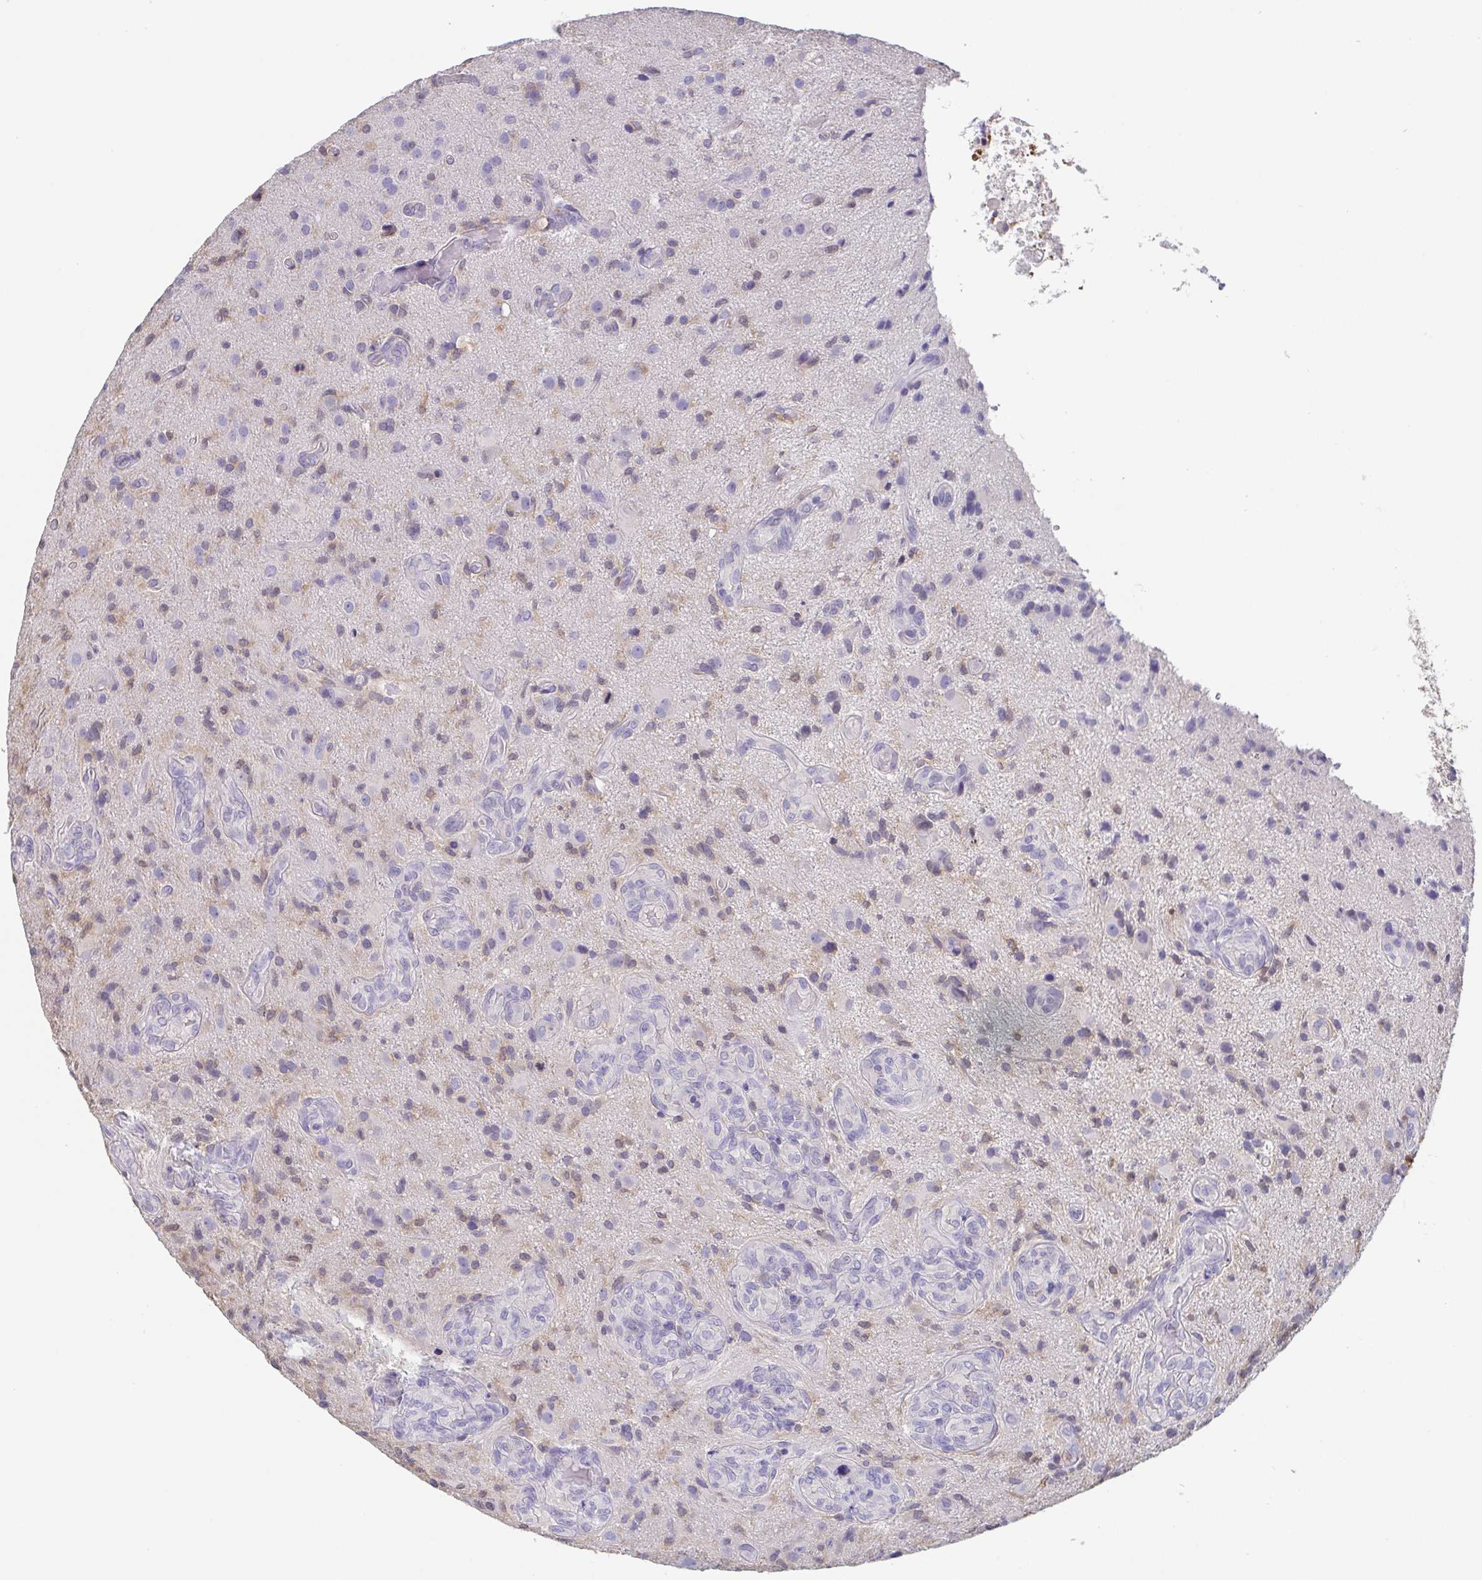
{"staining": {"intensity": "weak", "quantity": "<25%", "location": "cytoplasmic/membranous"}, "tissue": "glioma", "cell_type": "Tumor cells", "image_type": "cancer", "snomed": [{"axis": "morphology", "description": "Glioma, malignant, High grade"}, {"axis": "topography", "description": "Brain"}], "caption": "High magnification brightfield microscopy of glioma stained with DAB (brown) and counterstained with hematoxylin (blue): tumor cells show no significant expression. Nuclei are stained in blue.", "gene": "IDH1", "patient": {"sex": "male", "age": 55}}